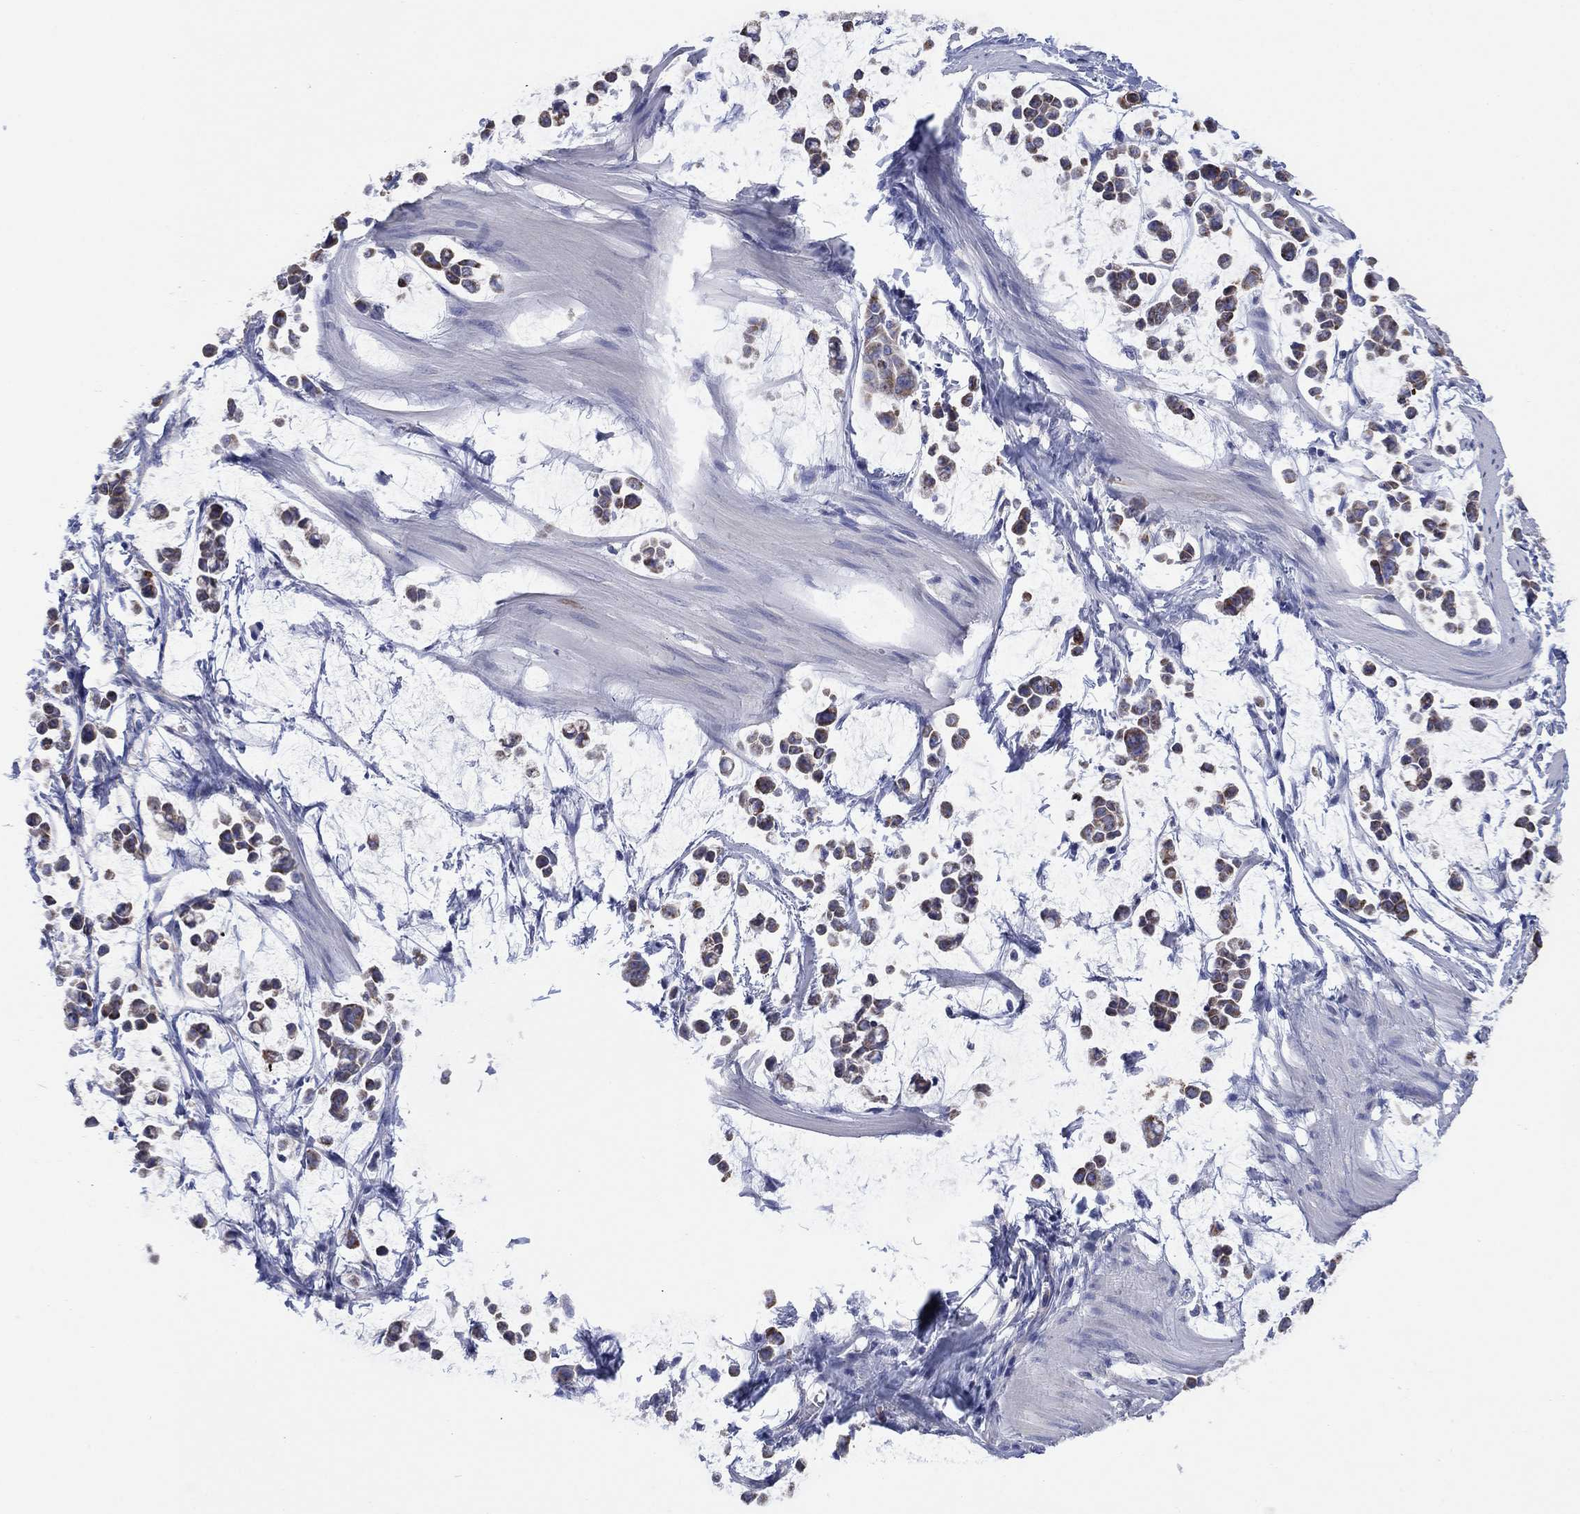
{"staining": {"intensity": "moderate", "quantity": ">75%", "location": "cytoplasmic/membranous"}, "tissue": "stomach cancer", "cell_type": "Tumor cells", "image_type": "cancer", "snomed": [{"axis": "morphology", "description": "Adenocarcinoma, NOS"}, {"axis": "topography", "description": "Stomach"}], "caption": "Immunohistochemistry staining of stomach cancer, which demonstrates medium levels of moderate cytoplasmic/membranous expression in approximately >75% of tumor cells indicating moderate cytoplasmic/membranous protein staining. The staining was performed using DAB (brown) for protein detection and nuclei were counterstained in hematoxylin (blue).", "gene": "CLVS1", "patient": {"sex": "male", "age": 82}}